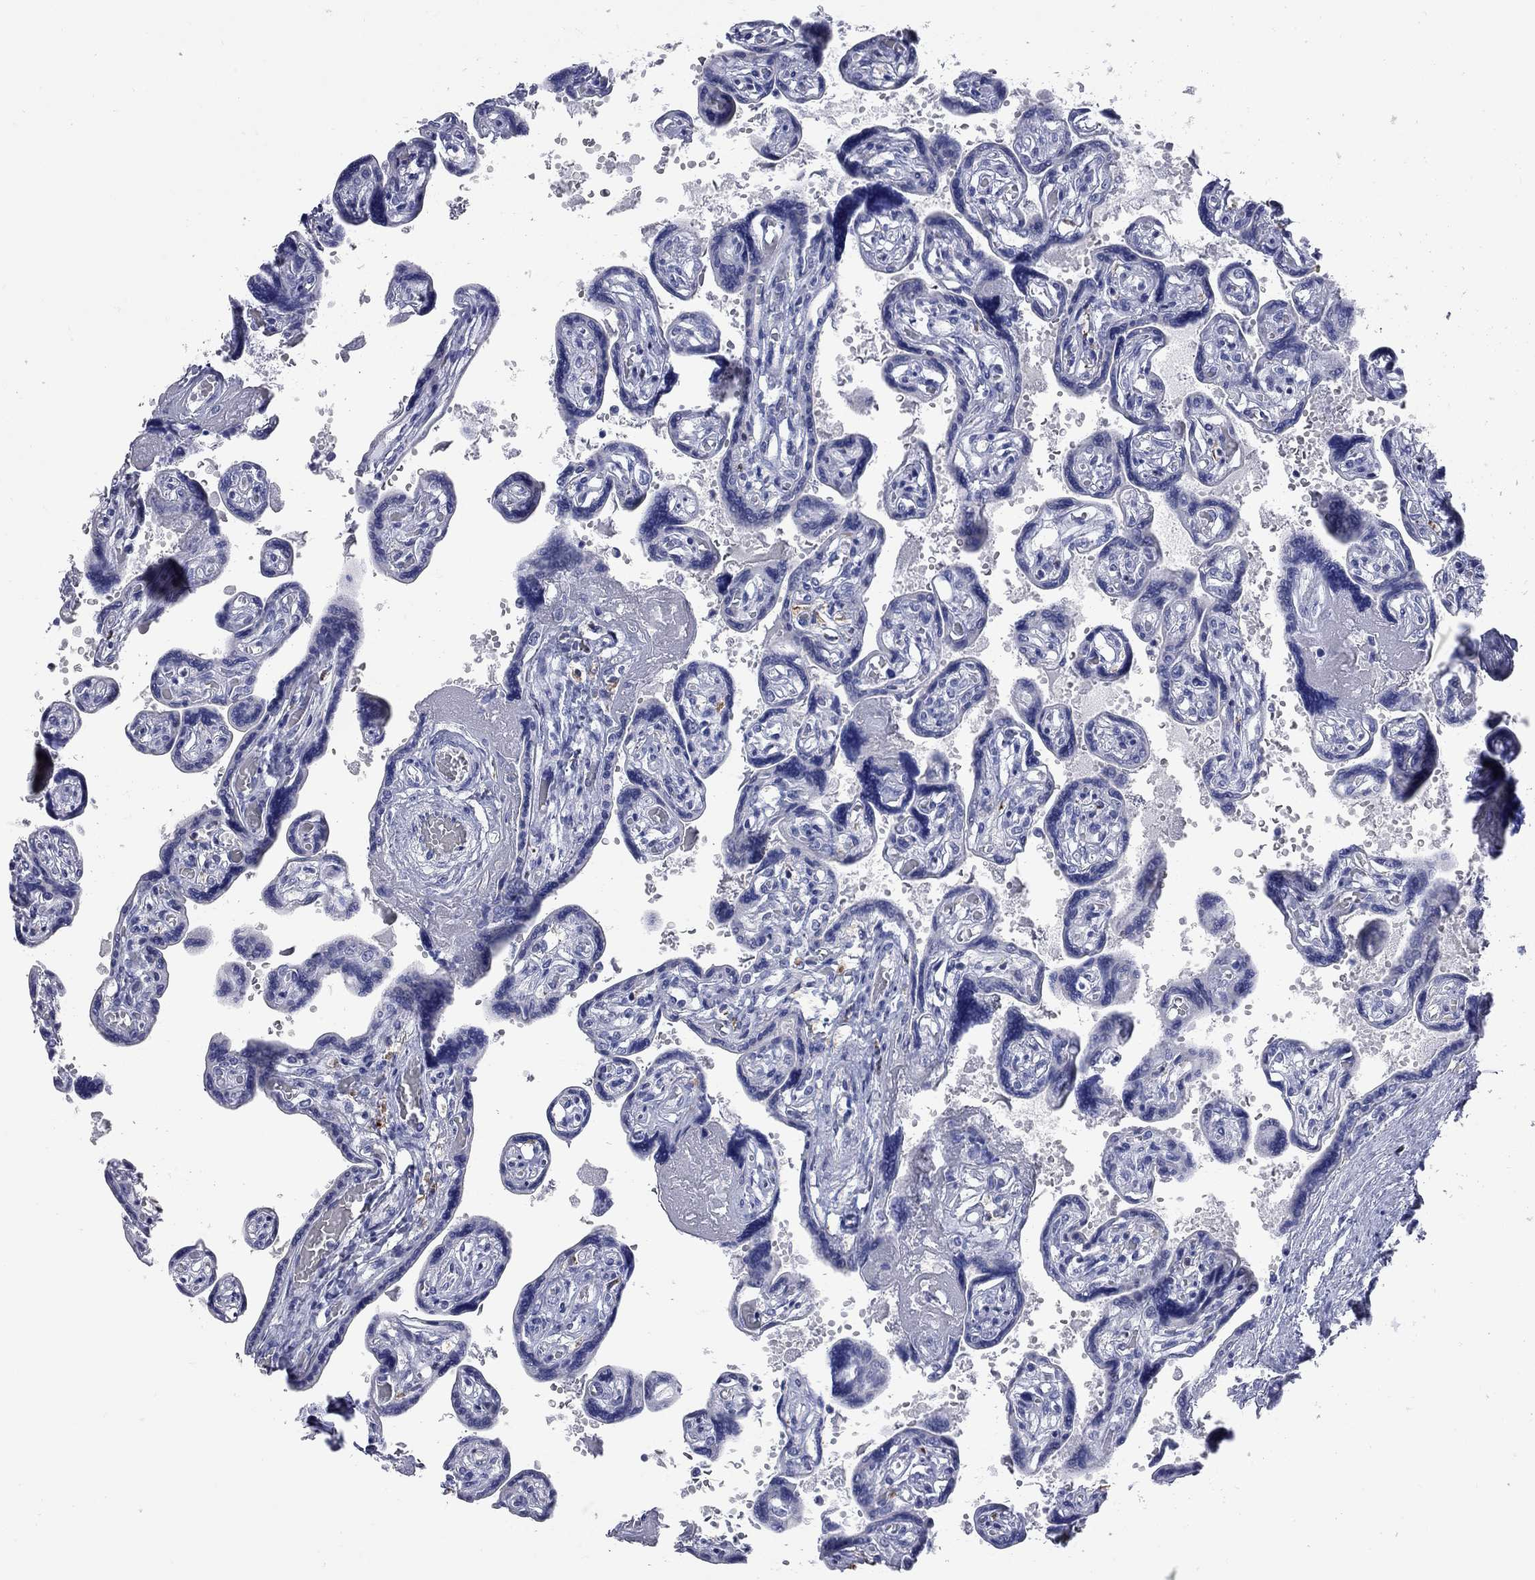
{"staining": {"intensity": "negative", "quantity": "none", "location": "none"}, "tissue": "placenta", "cell_type": "Decidual cells", "image_type": "normal", "snomed": [{"axis": "morphology", "description": "Normal tissue, NOS"}, {"axis": "topography", "description": "Placenta"}], "caption": "Immunohistochemical staining of benign human placenta shows no significant positivity in decidual cells. Brightfield microscopy of IHC stained with DAB (3,3'-diaminobenzidine) (brown) and hematoxylin (blue), captured at high magnification.", "gene": "FAM221B", "patient": {"sex": "female", "age": 32}}